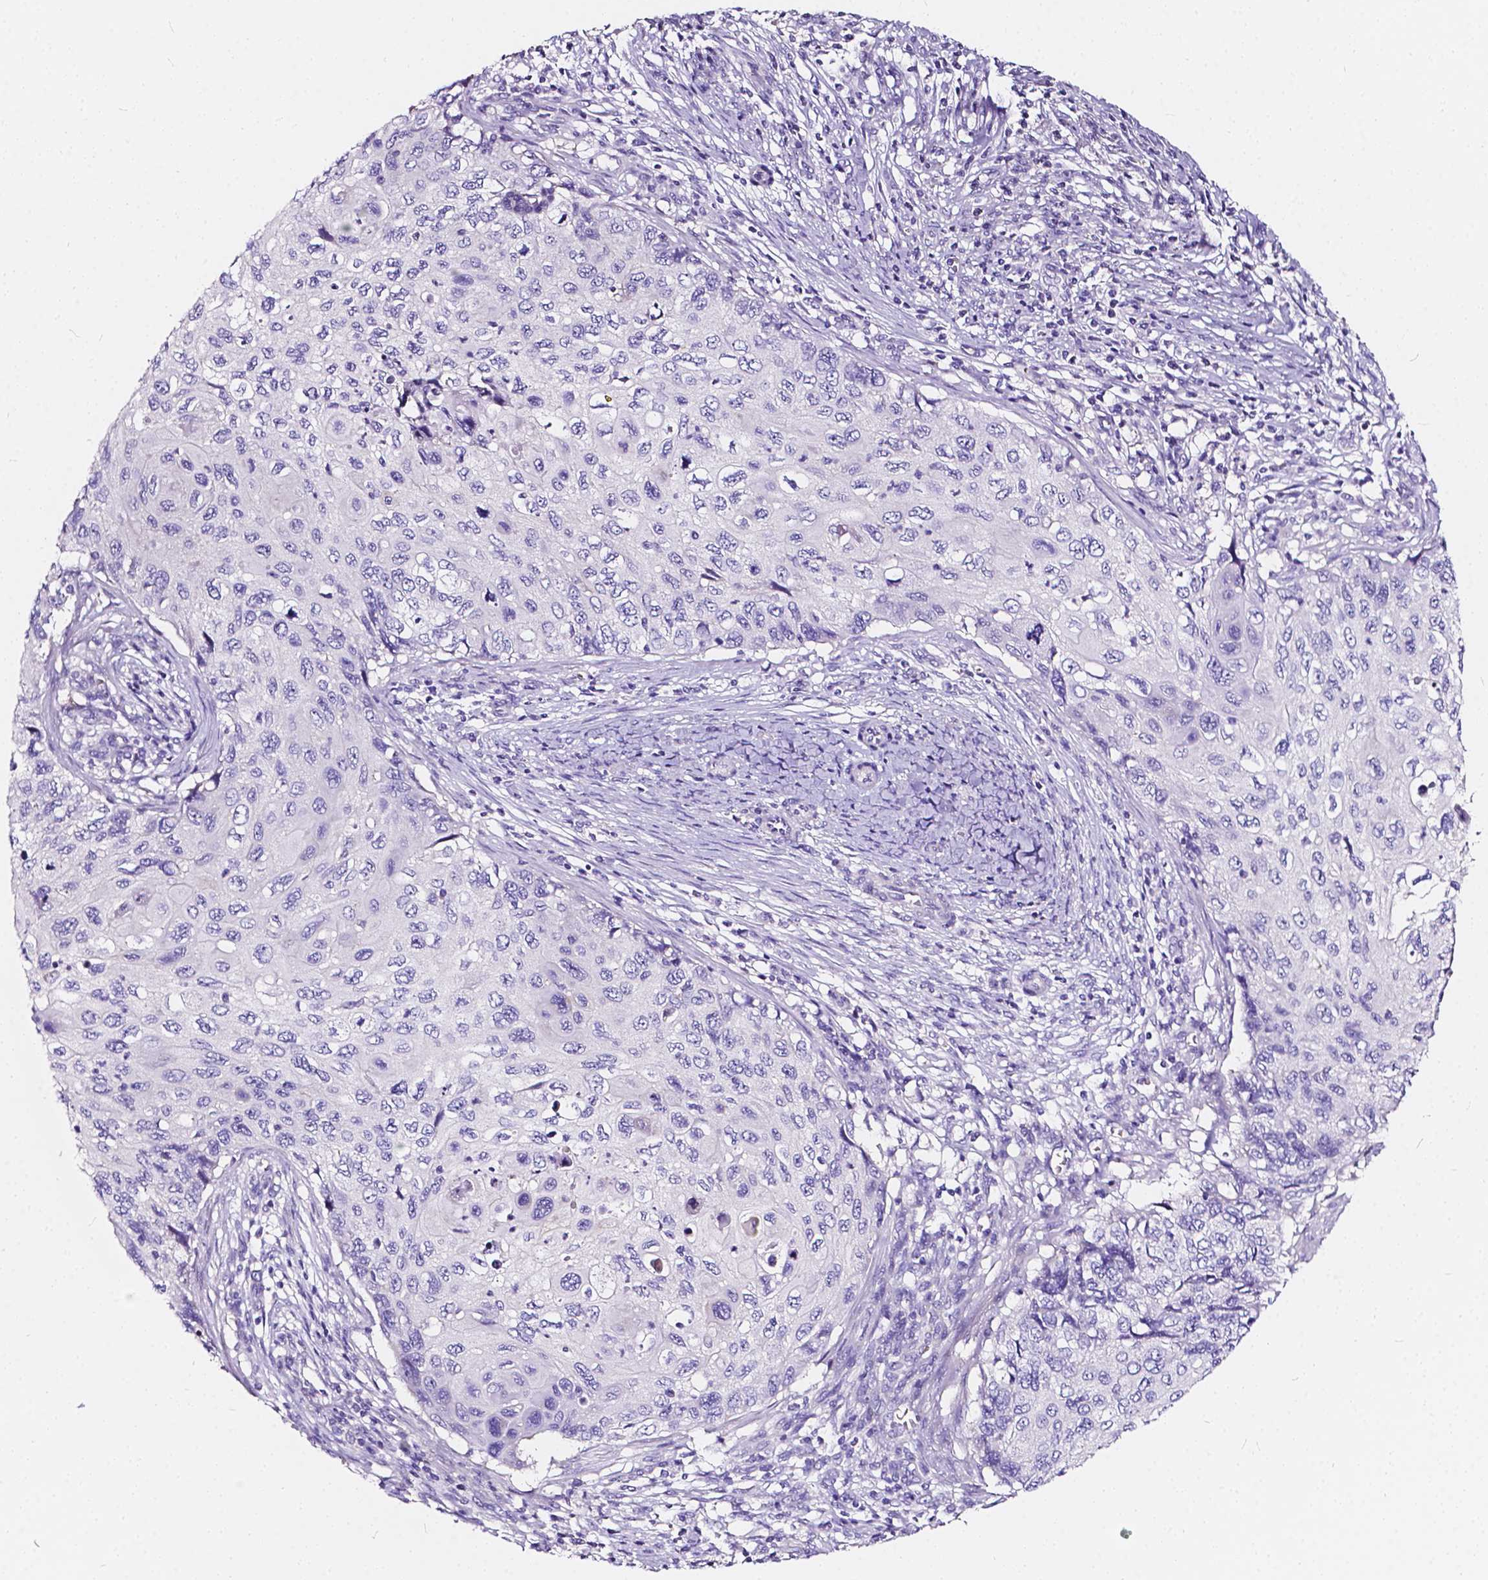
{"staining": {"intensity": "negative", "quantity": "none", "location": "none"}, "tissue": "cervical cancer", "cell_type": "Tumor cells", "image_type": "cancer", "snomed": [{"axis": "morphology", "description": "Squamous cell carcinoma, NOS"}, {"axis": "topography", "description": "Cervix"}], "caption": "The immunohistochemistry (IHC) photomicrograph has no significant positivity in tumor cells of cervical squamous cell carcinoma tissue.", "gene": "CLSTN2", "patient": {"sex": "female", "age": 70}}